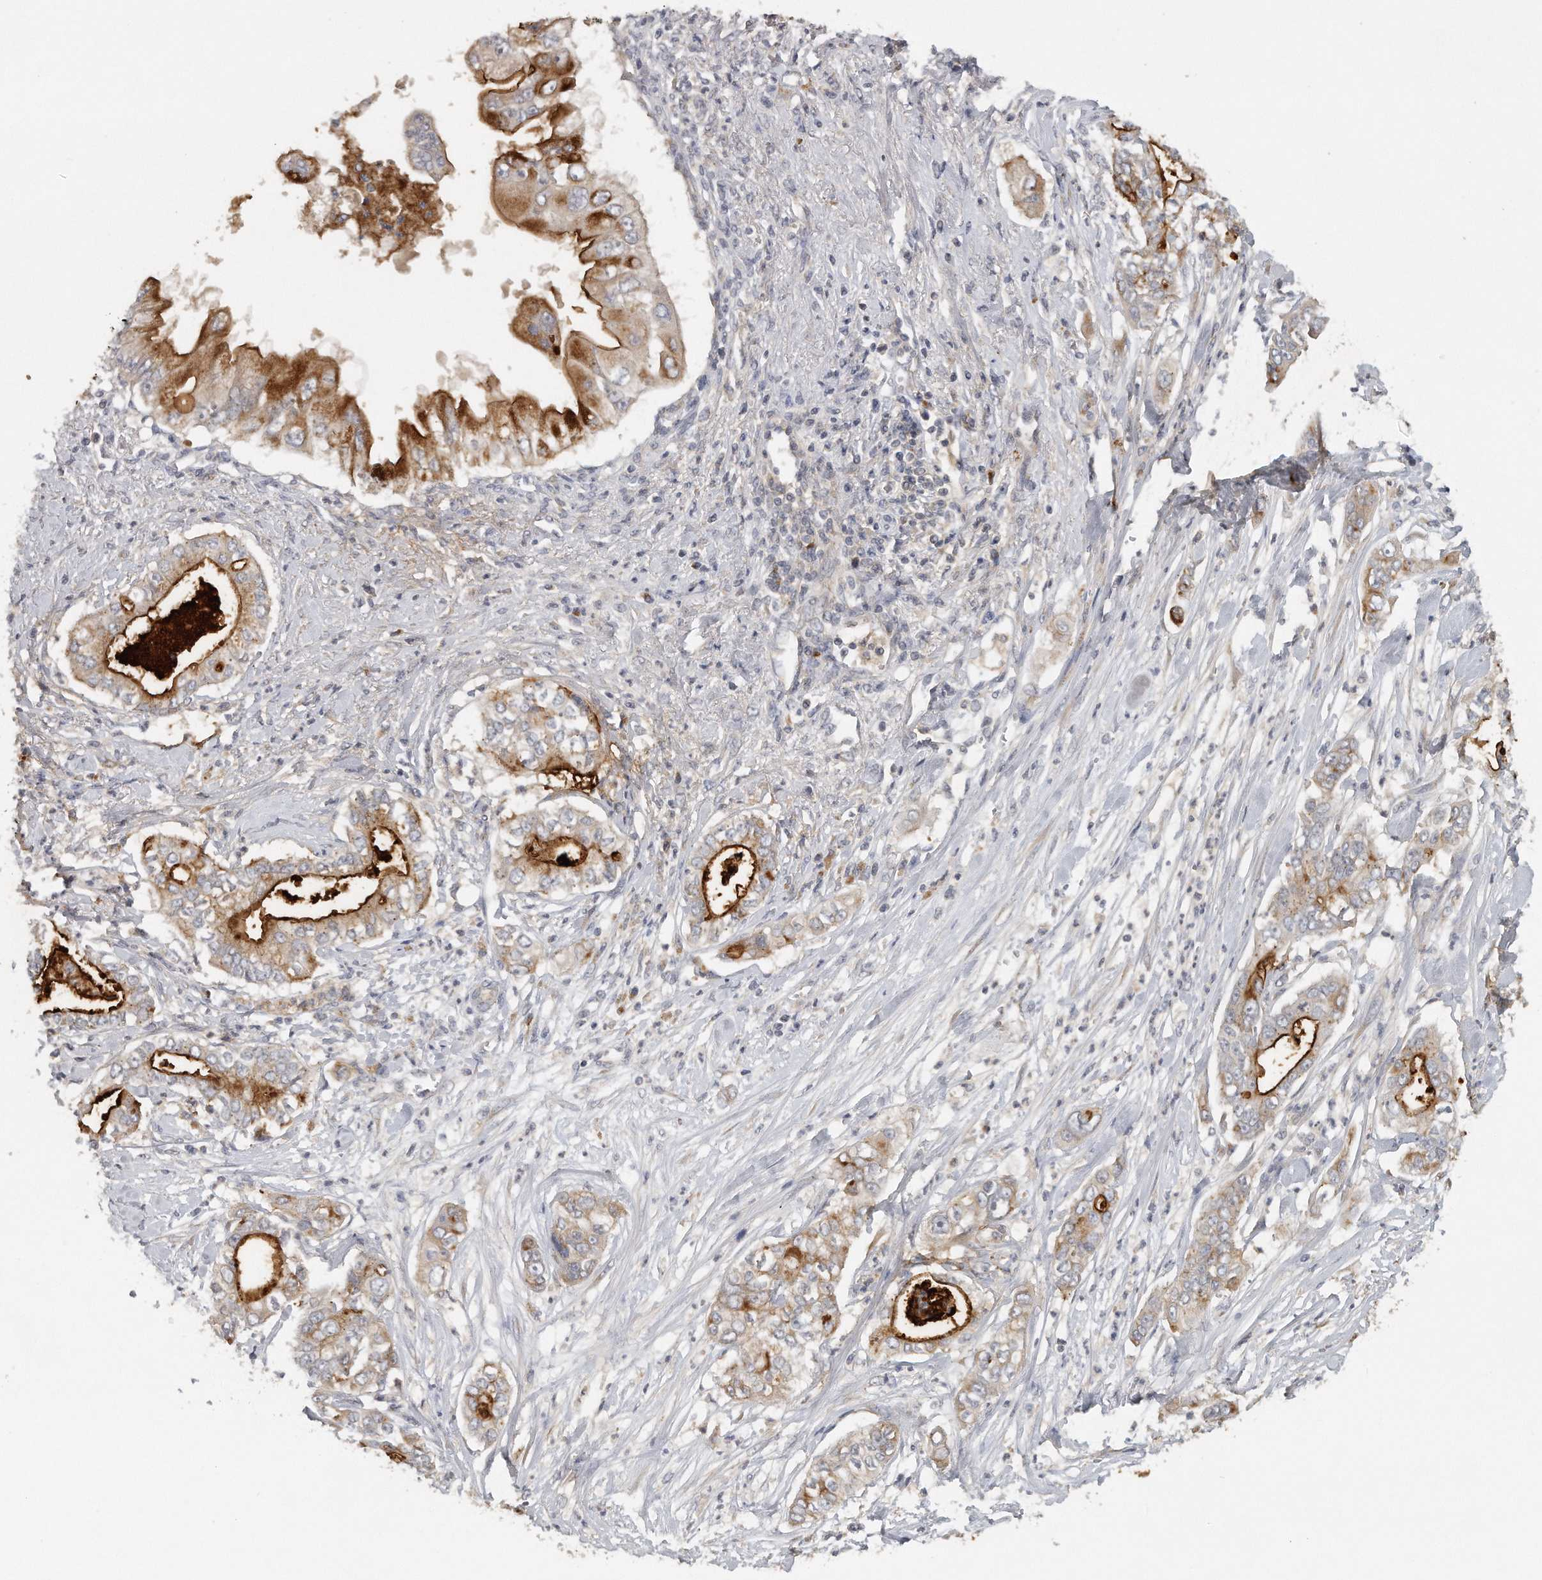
{"staining": {"intensity": "strong", "quantity": "25%-75%", "location": "cytoplasmic/membranous"}, "tissue": "pancreatic cancer", "cell_type": "Tumor cells", "image_type": "cancer", "snomed": [{"axis": "morphology", "description": "Adenocarcinoma, NOS"}, {"axis": "topography", "description": "Pancreas"}], "caption": "Immunohistochemistry photomicrograph of human pancreatic adenocarcinoma stained for a protein (brown), which shows high levels of strong cytoplasmic/membranous expression in approximately 25%-75% of tumor cells.", "gene": "TRAPPC14", "patient": {"sex": "female", "age": 78}}